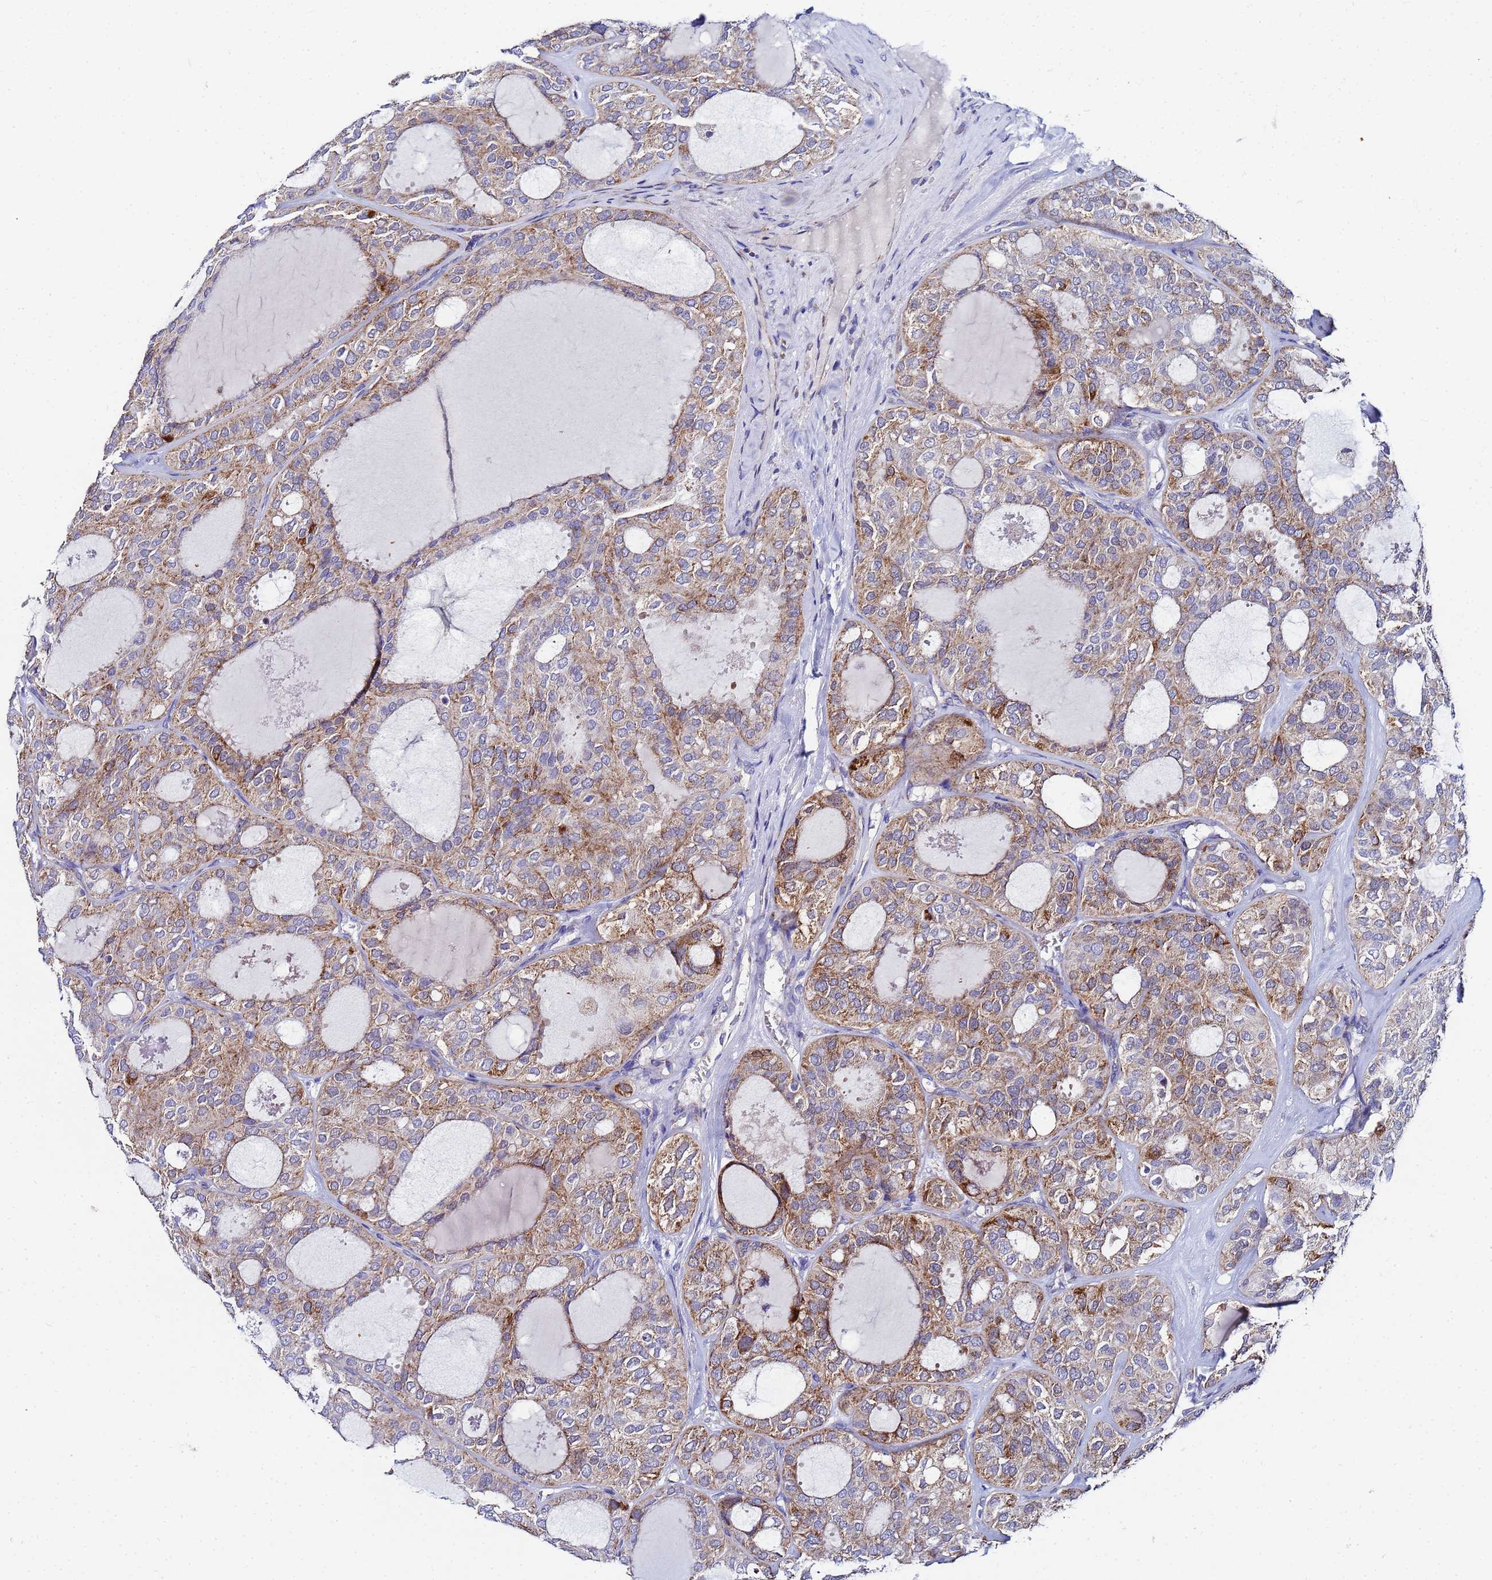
{"staining": {"intensity": "moderate", "quantity": ">75%", "location": "cytoplasmic/membranous"}, "tissue": "thyroid cancer", "cell_type": "Tumor cells", "image_type": "cancer", "snomed": [{"axis": "morphology", "description": "Follicular adenoma carcinoma, NOS"}, {"axis": "topography", "description": "Thyroid gland"}], "caption": "Thyroid cancer (follicular adenoma carcinoma) stained with a protein marker displays moderate staining in tumor cells.", "gene": "FAHD2A", "patient": {"sex": "male", "age": 75}}